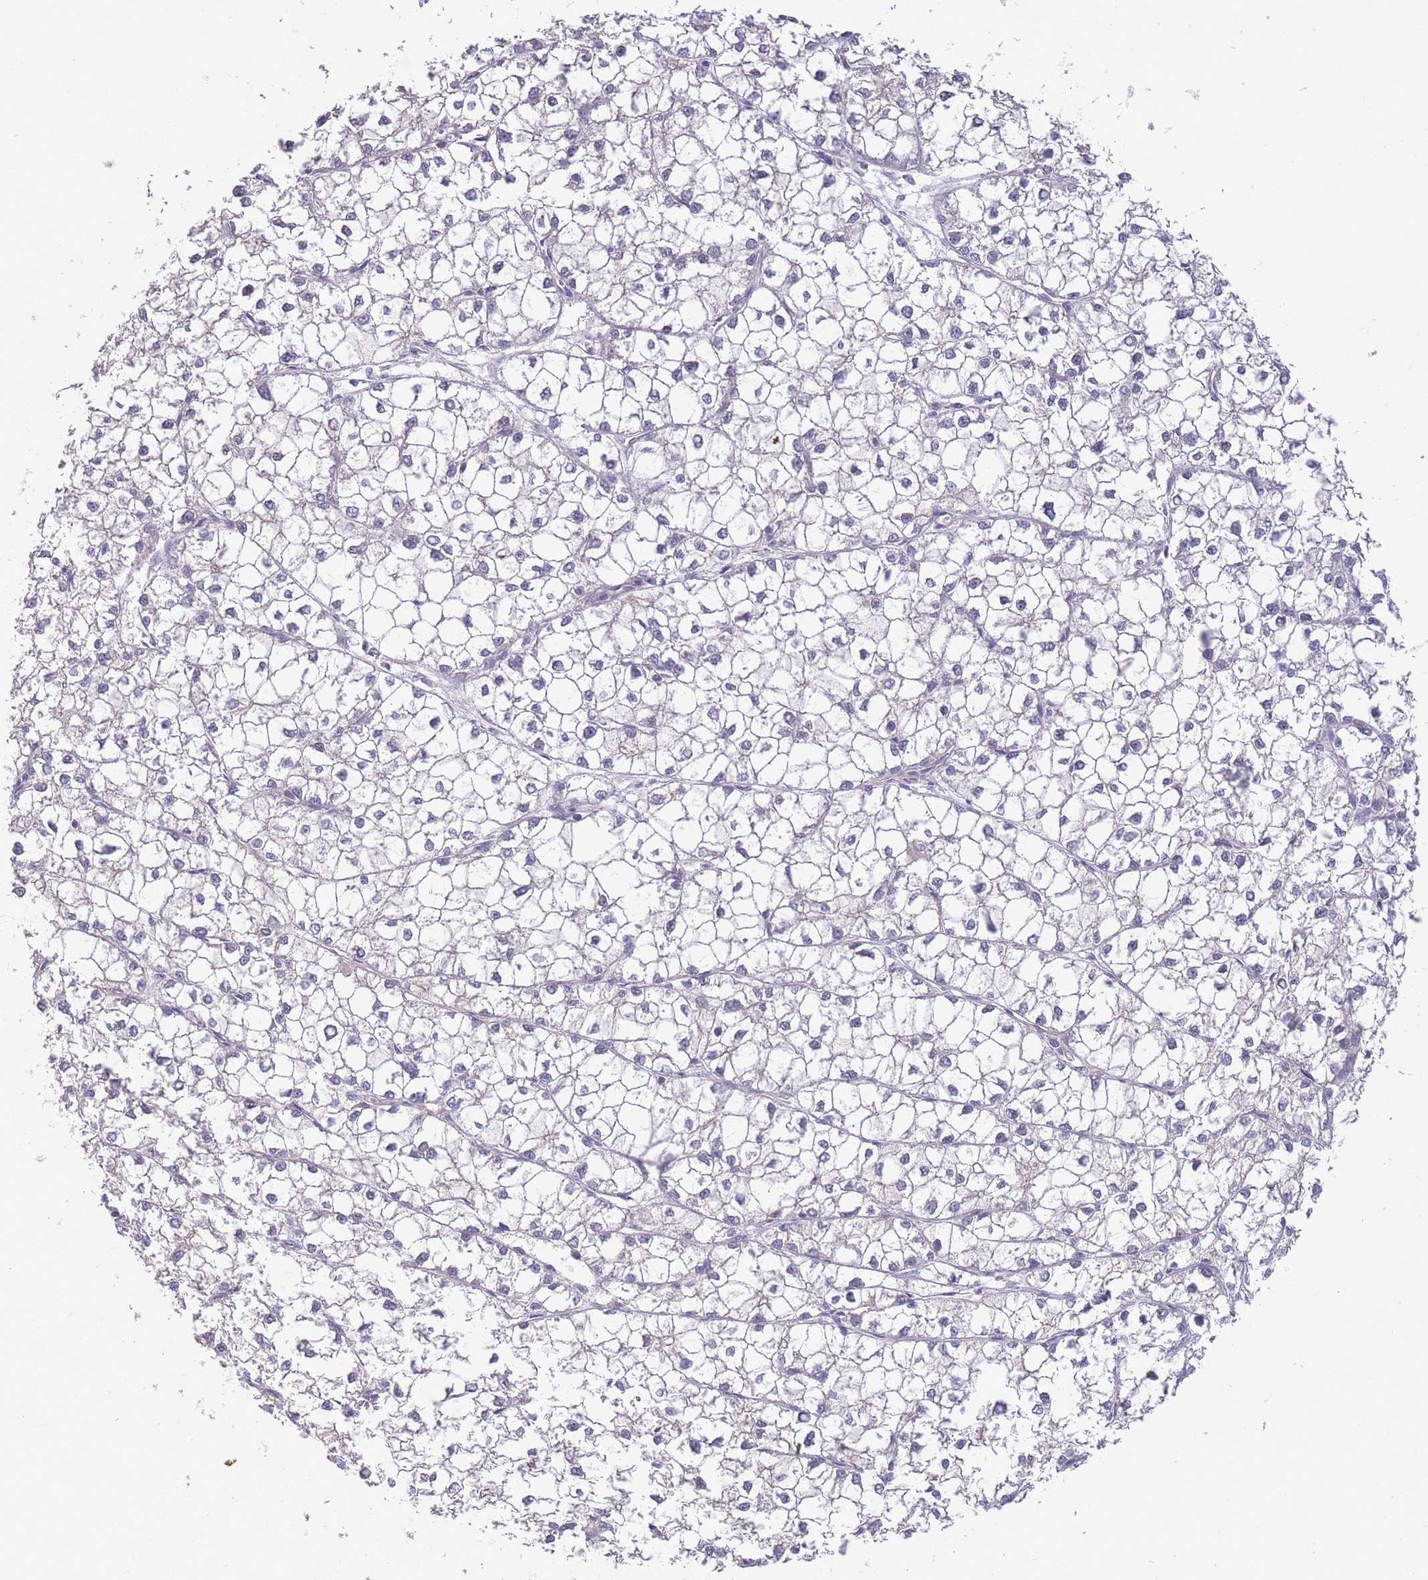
{"staining": {"intensity": "negative", "quantity": "none", "location": "none"}, "tissue": "liver cancer", "cell_type": "Tumor cells", "image_type": "cancer", "snomed": [{"axis": "morphology", "description": "Carcinoma, Hepatocellular, NOS"}, {"axis": "topography", "description": "Liver"}], "caption": "IHC micrograph of hepatocellular carcinoma (liver) stained for a protein (brown), which reveals no positivity in tumor cells.", "gene": "SMC6", "patient": {"sex": "female", "age": 43}}